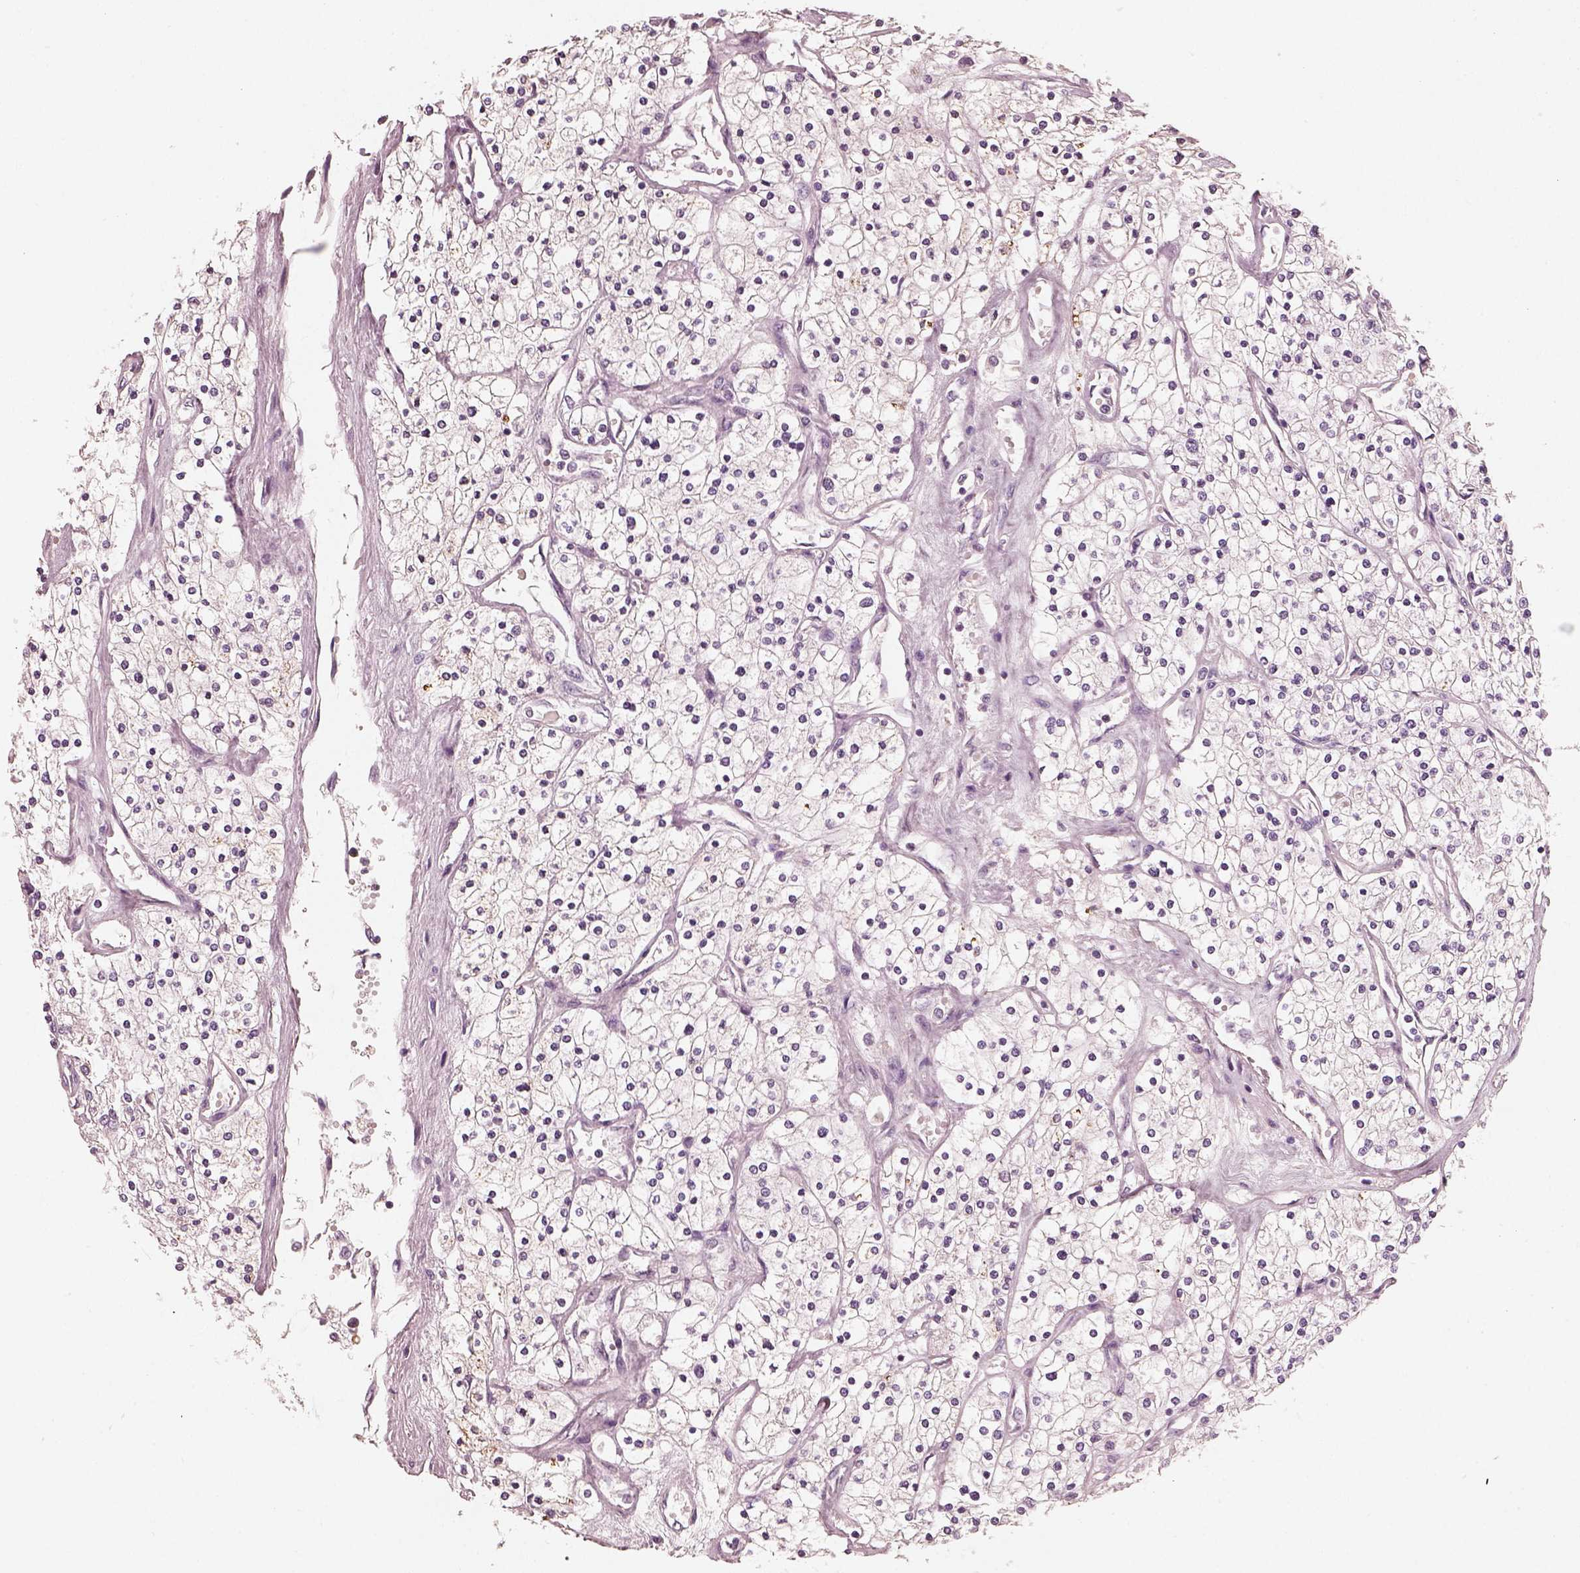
{"staining": {"intensity": "negative", "quantity": "none", "location": "none"}, "tissue": "renal cancer", "cell_type": "Tumor cells", "image_type": "cancer", "snomed": [{"axis": "morphology", "description": "Adenocarcinoma, NOS"}, {"axis": "topography", "description": "Kidney"}], "caption": "An IHC image of renal cancer is shown. There is no staining in tumor cells of renal cancer.", "gene": "RS1", "patient": {"sex": "male", "age": 80}}